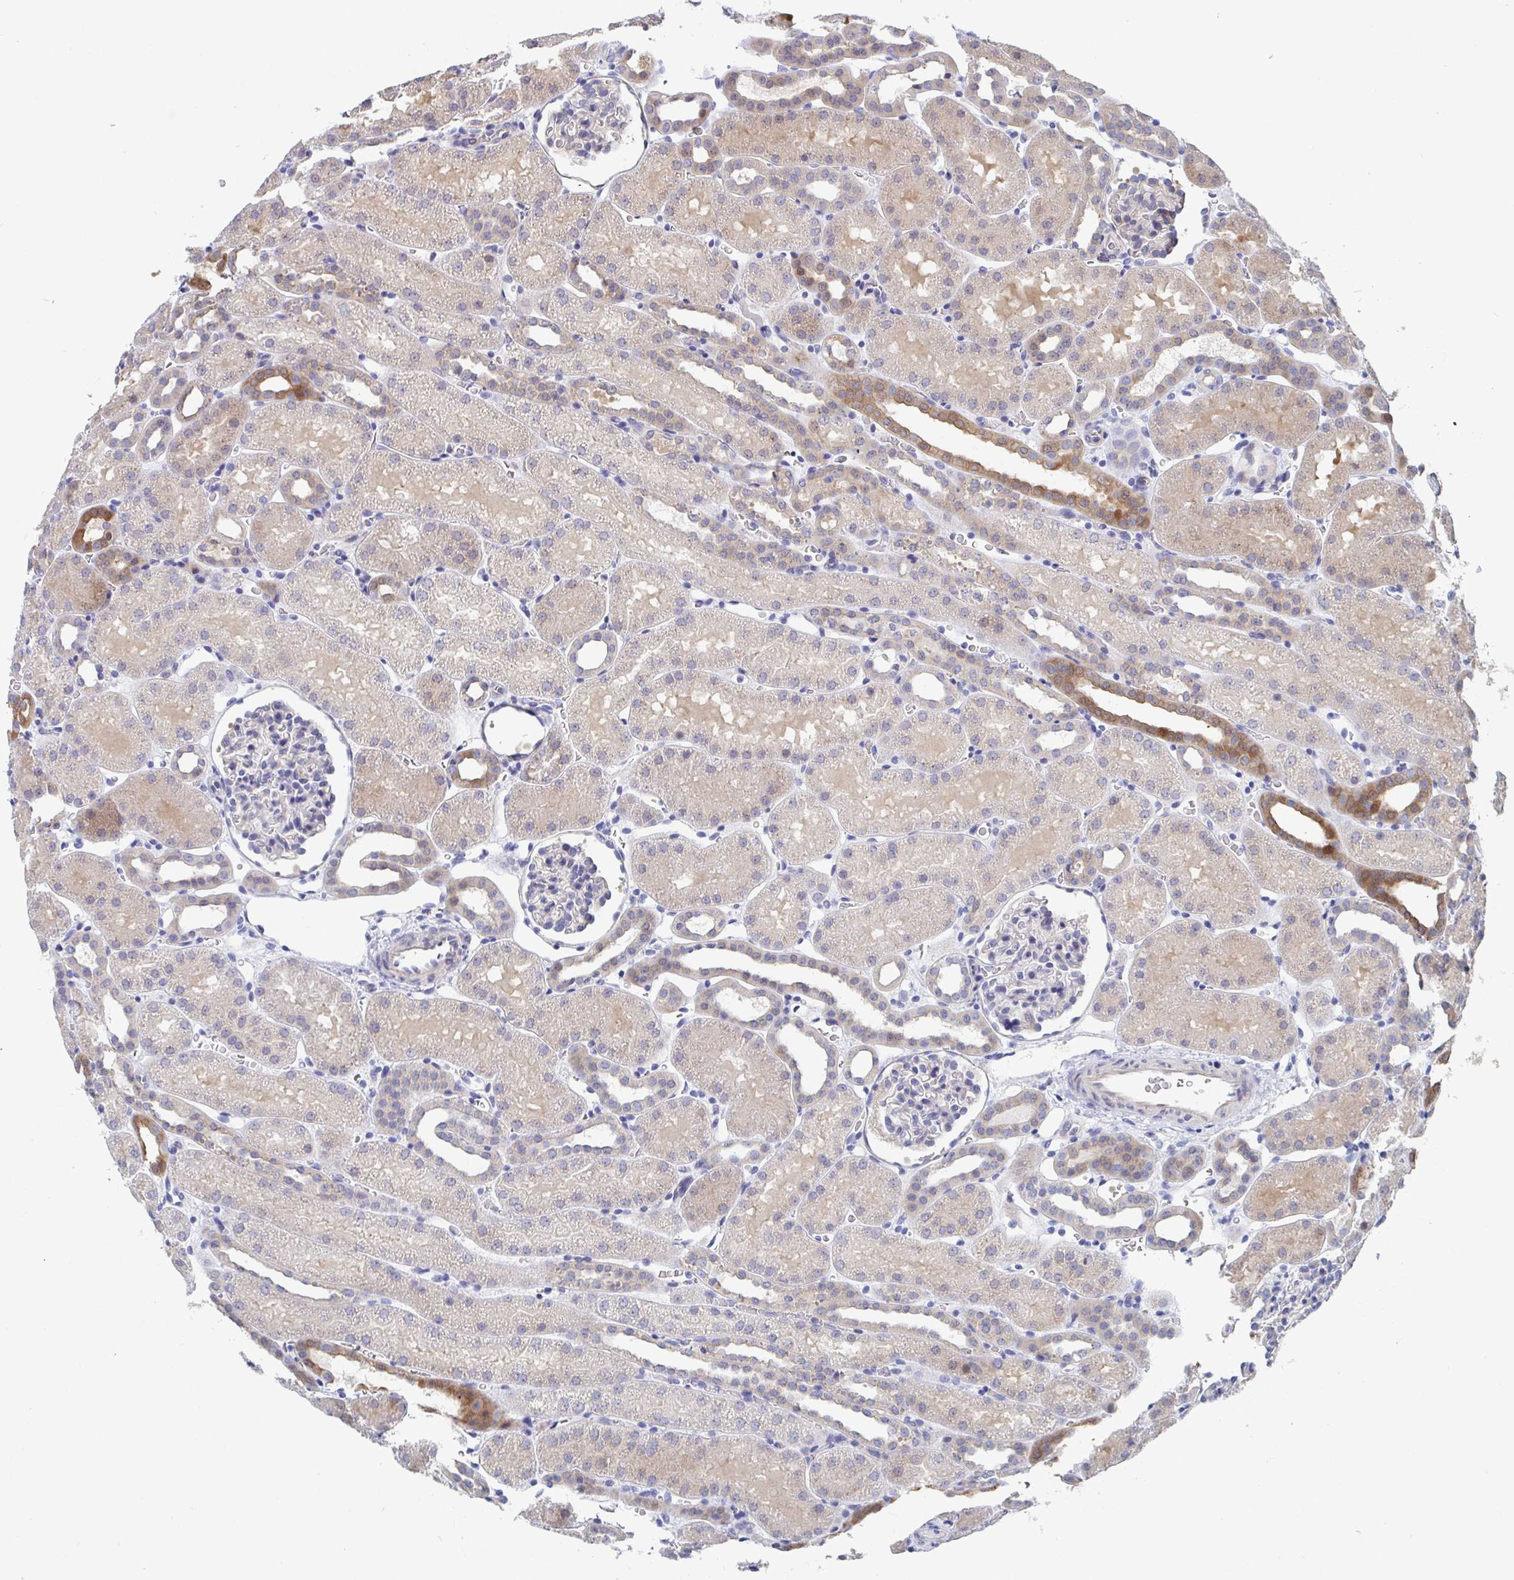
{"staining": {"intensity": "negative", "quantity": "none", "location": "none"}, "tissue": "kidney", "cell_type": "Cells in glomeruli", "image_type": "normal", "snomed": [{"axis": "morphology", "description": "Normal tissue, NOS"}, {"axis": "topography", "description": "Kidney"}], "caption": "IHC photomicrograph of normal kidney stained for a protein (brown), which shows no expression in cells in glomeruli.", "gene": "P2RX3", "patient": {"sex": "male", "age": 2}}